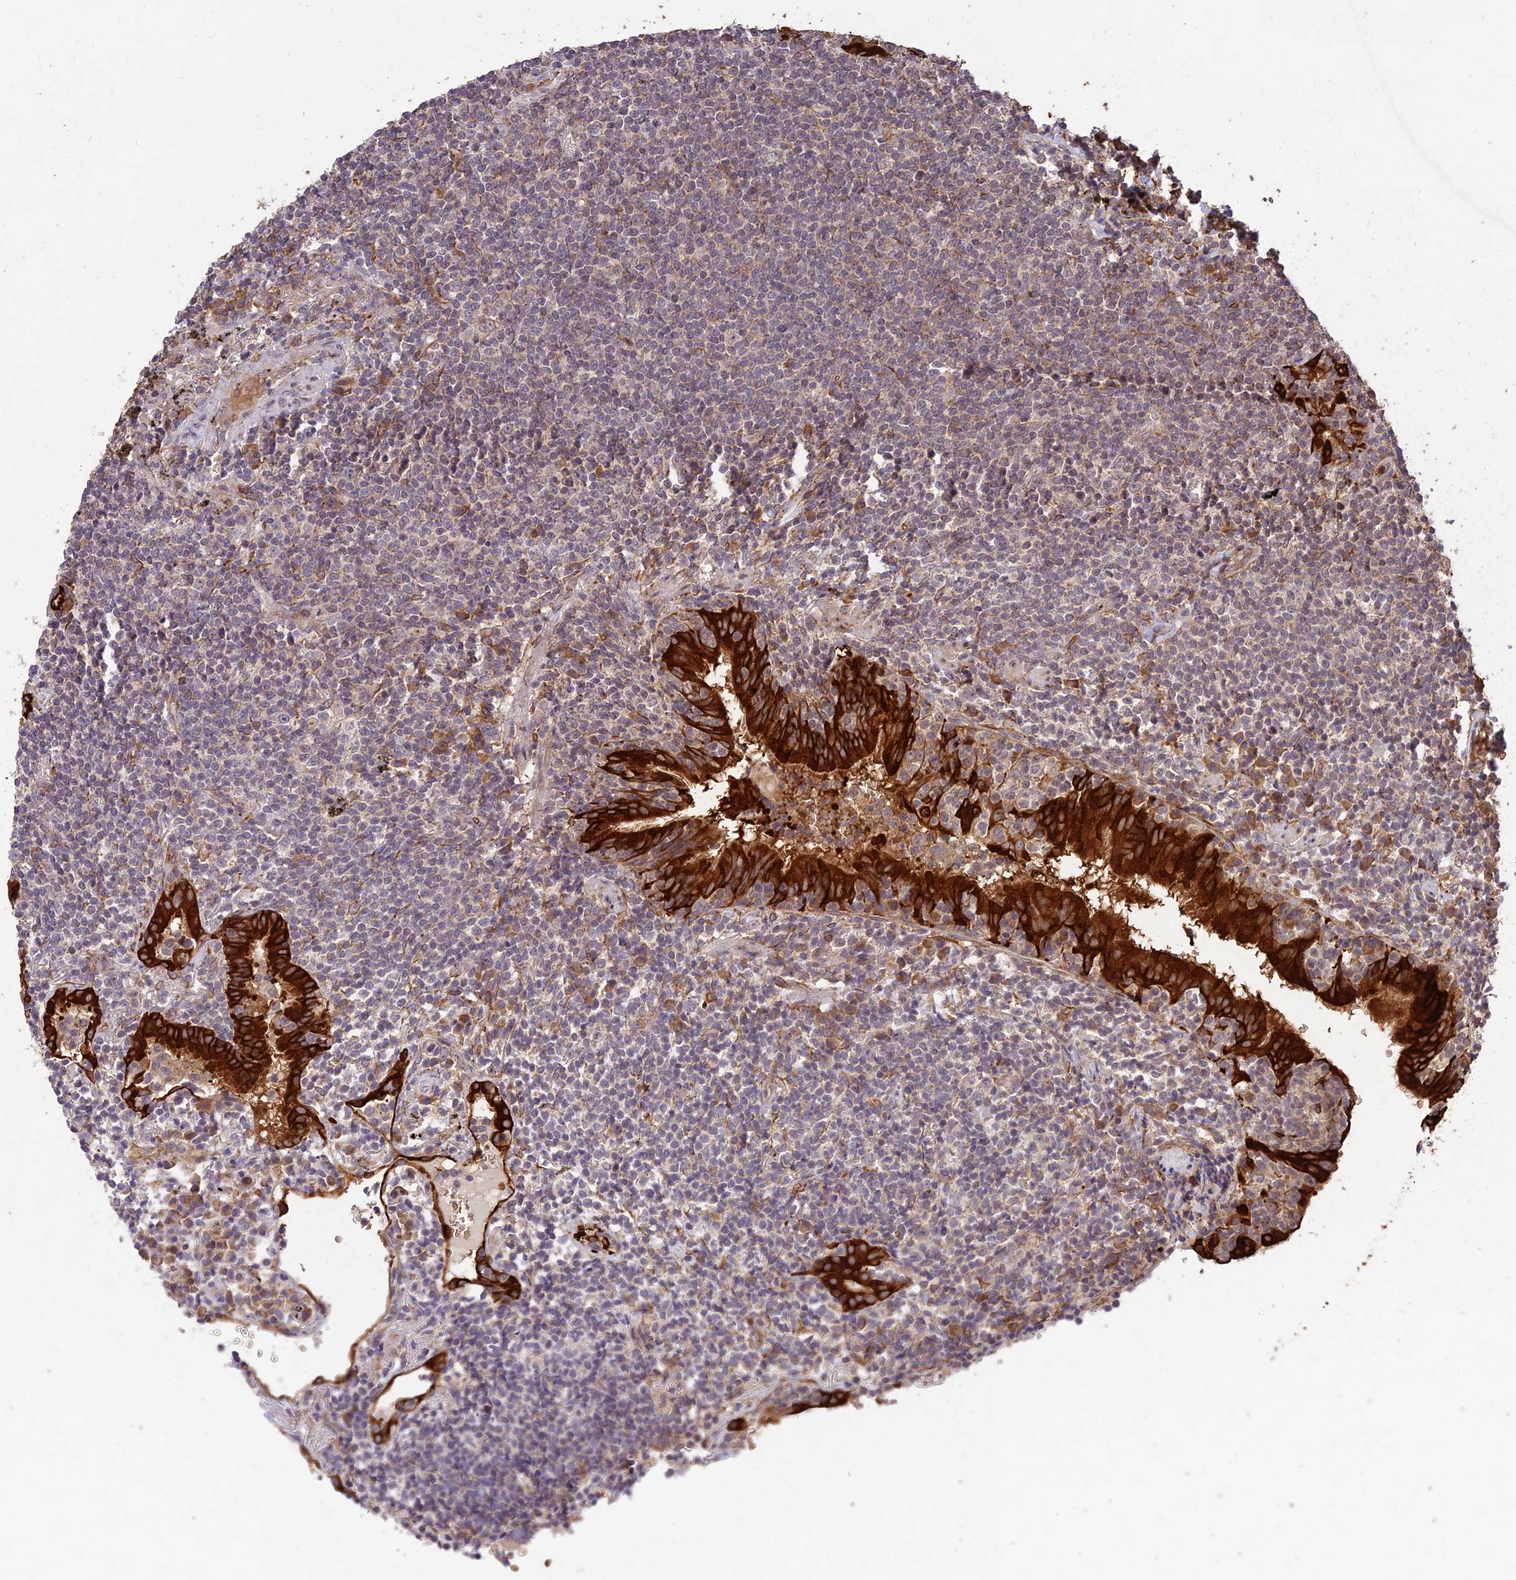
{"staining": {"intensity": "negative", "quantity": "none", "location": "none"}, "tissue": "lymphoma", "cell_type": "Tumor cells", "image_type": "cancer", "snomed": [{"axis": "morphology", "description": "Malignant lymphoma, non-Hodgkin's type, Low grade"}, {"axis": "topography", "description": "Lung"}], "caption": "Histopathology image shows no significant protein expression in tumor cells of lymphoma.", "gene": "PPP1R11", "patient": {"sex": "female", "age": 71}}